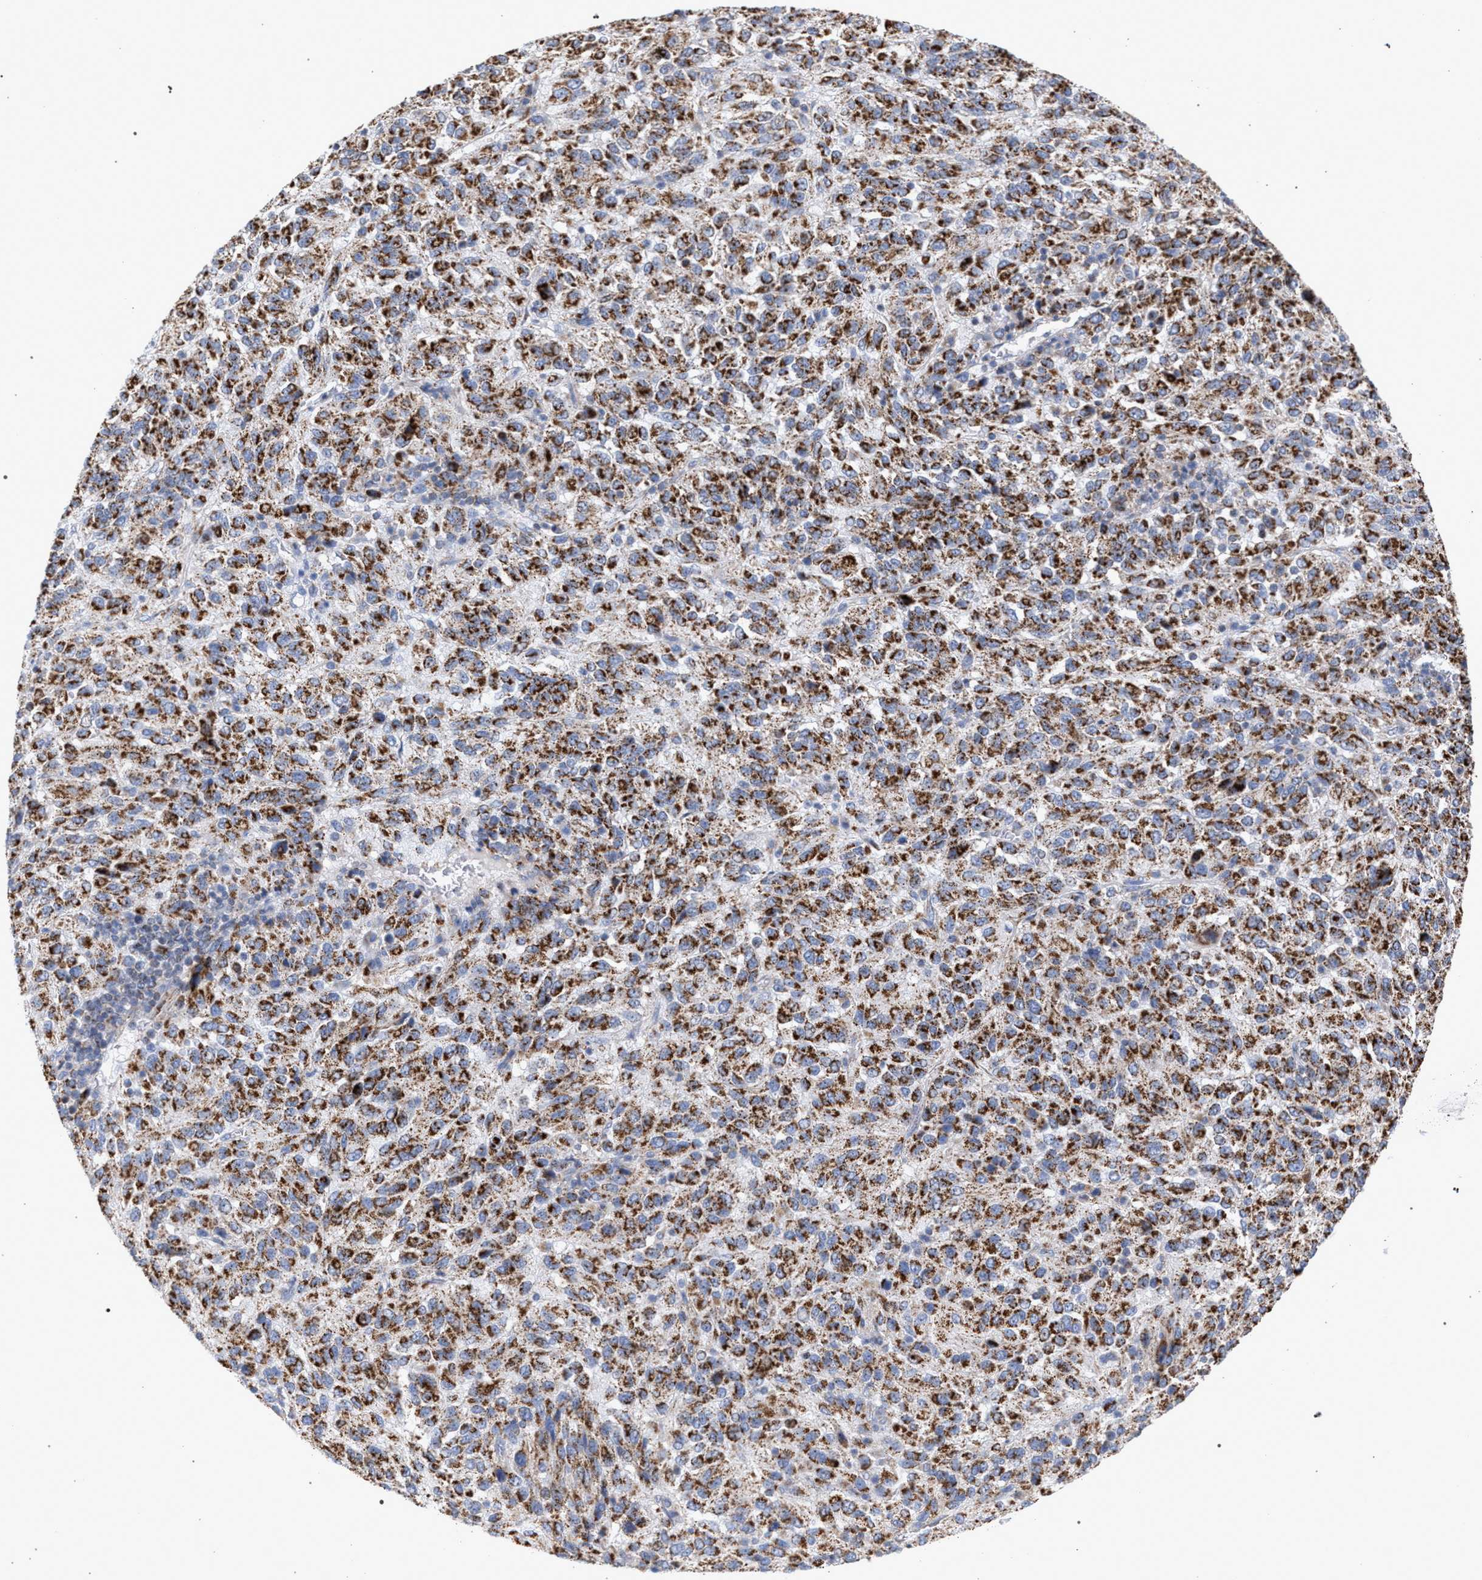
{"staining": {"intensity": "strong", "quantity": ">75%", "location": "cytoplasmic/membranous"}, "tissue": "melanoma", "cell_type": "Tumor cells", "image_type": "cancer", "snomed": [{"axis": "morphology", "description": "Malignant melanoma, Metastatic site"}, {"axis": "topography", "description": "Lung"}], "caption": "Malignant melanoma (metastatic site) tissue exhibits strong cytoplasmic/membranous staining in about >75% of tumor cells, visualized by immunohistochemistry.", "gene": "ECI2", "patient": {"sex": "male", "age": 64}}